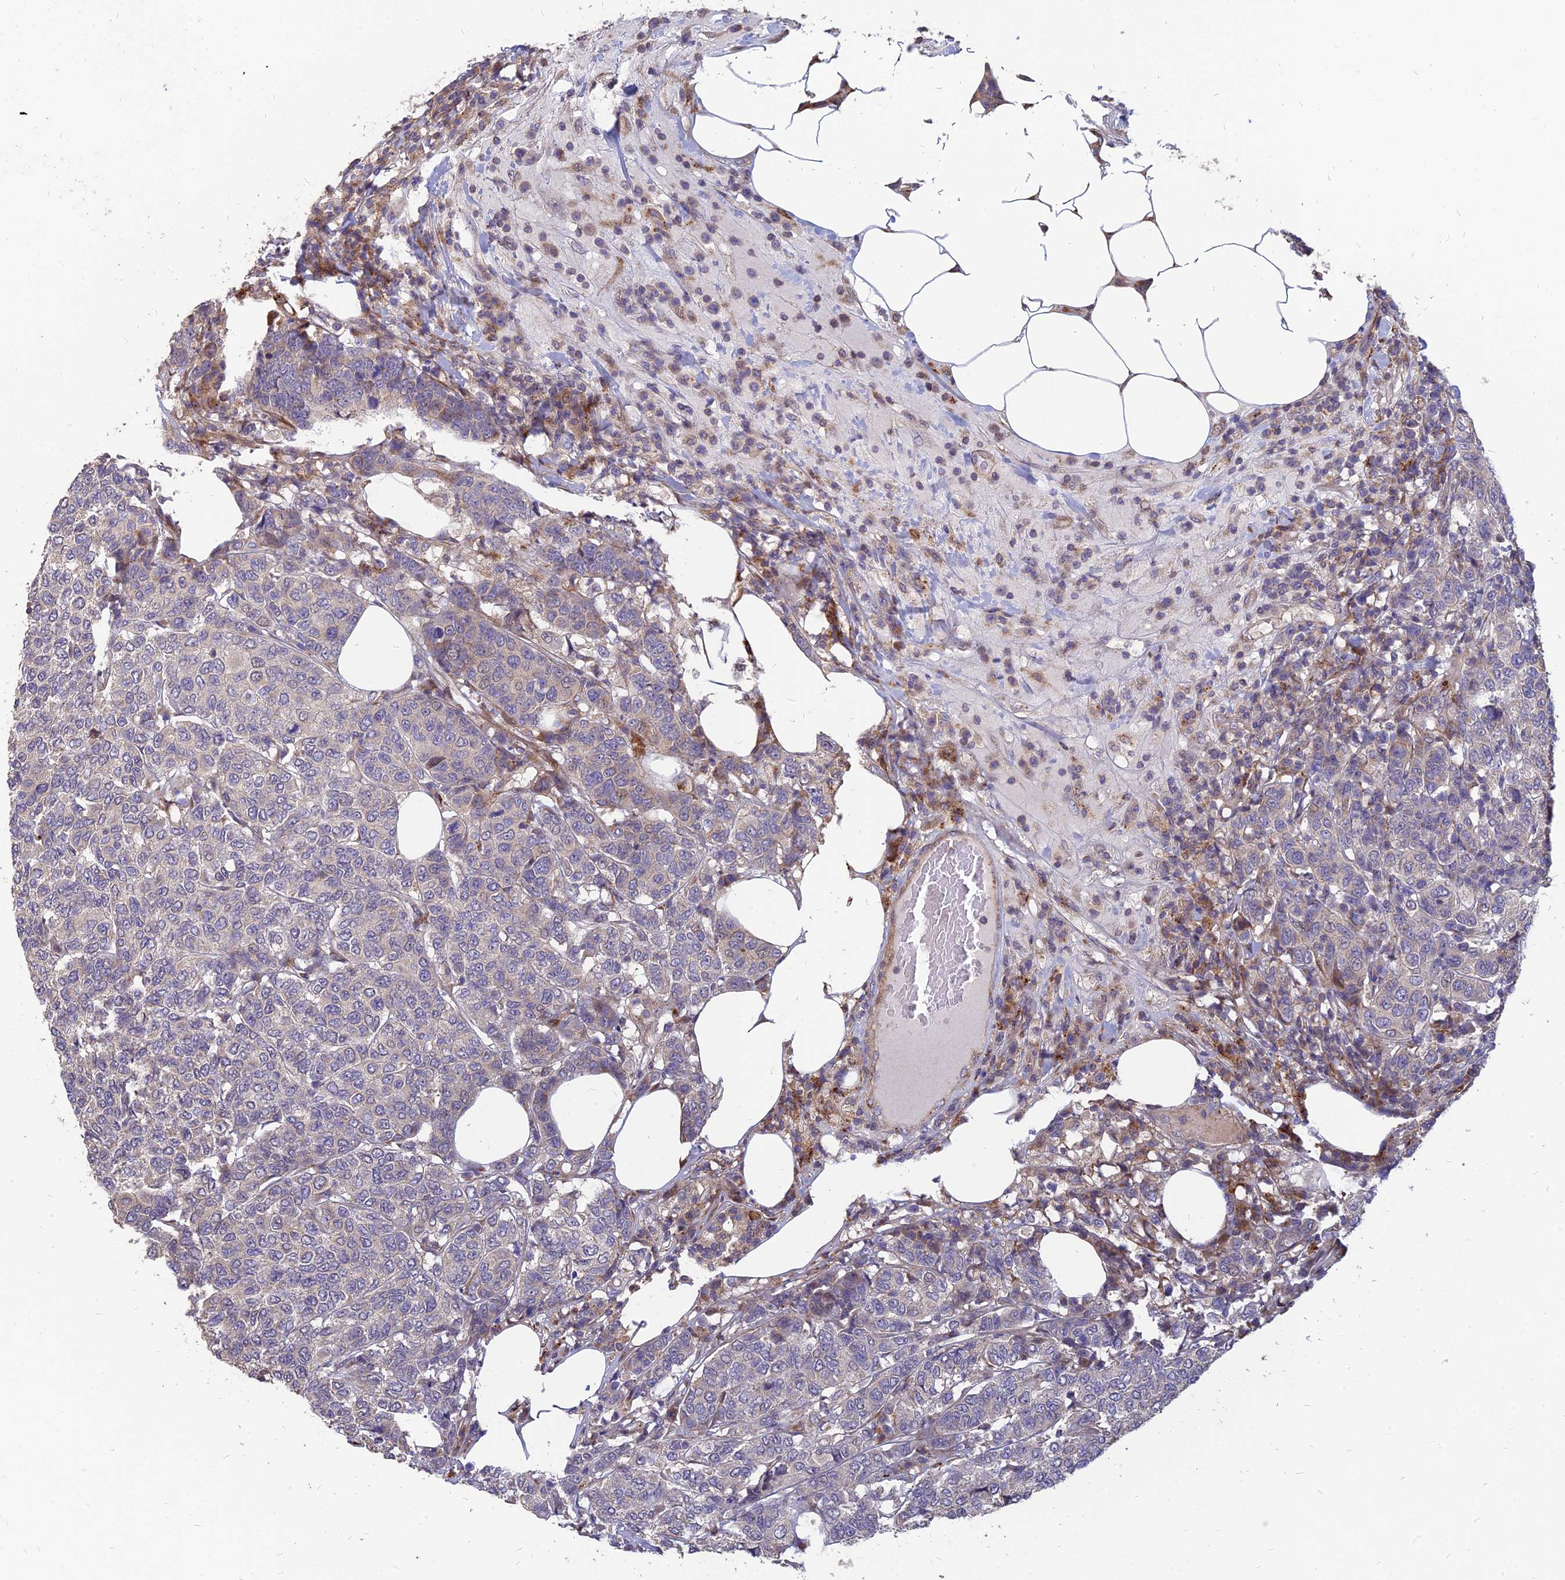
{"staining": {"intensity": "negative", "quantity": "none", "location": "none"}, "tissue": "breast cancer", "cell_type": "Tumor cells", "image_type": "cancer", "snomed": [{"axis": "morphology", "description": "Duct carcinoma"}, {"axis": "topography", "description": "Breast"}], "caption": "The histopathology image displays no staining of tumor cells in infiltrating ductal carcinoma (breast).", "gene": "ST3GAL6", "patient": {"sex": "female", "age": 55}}